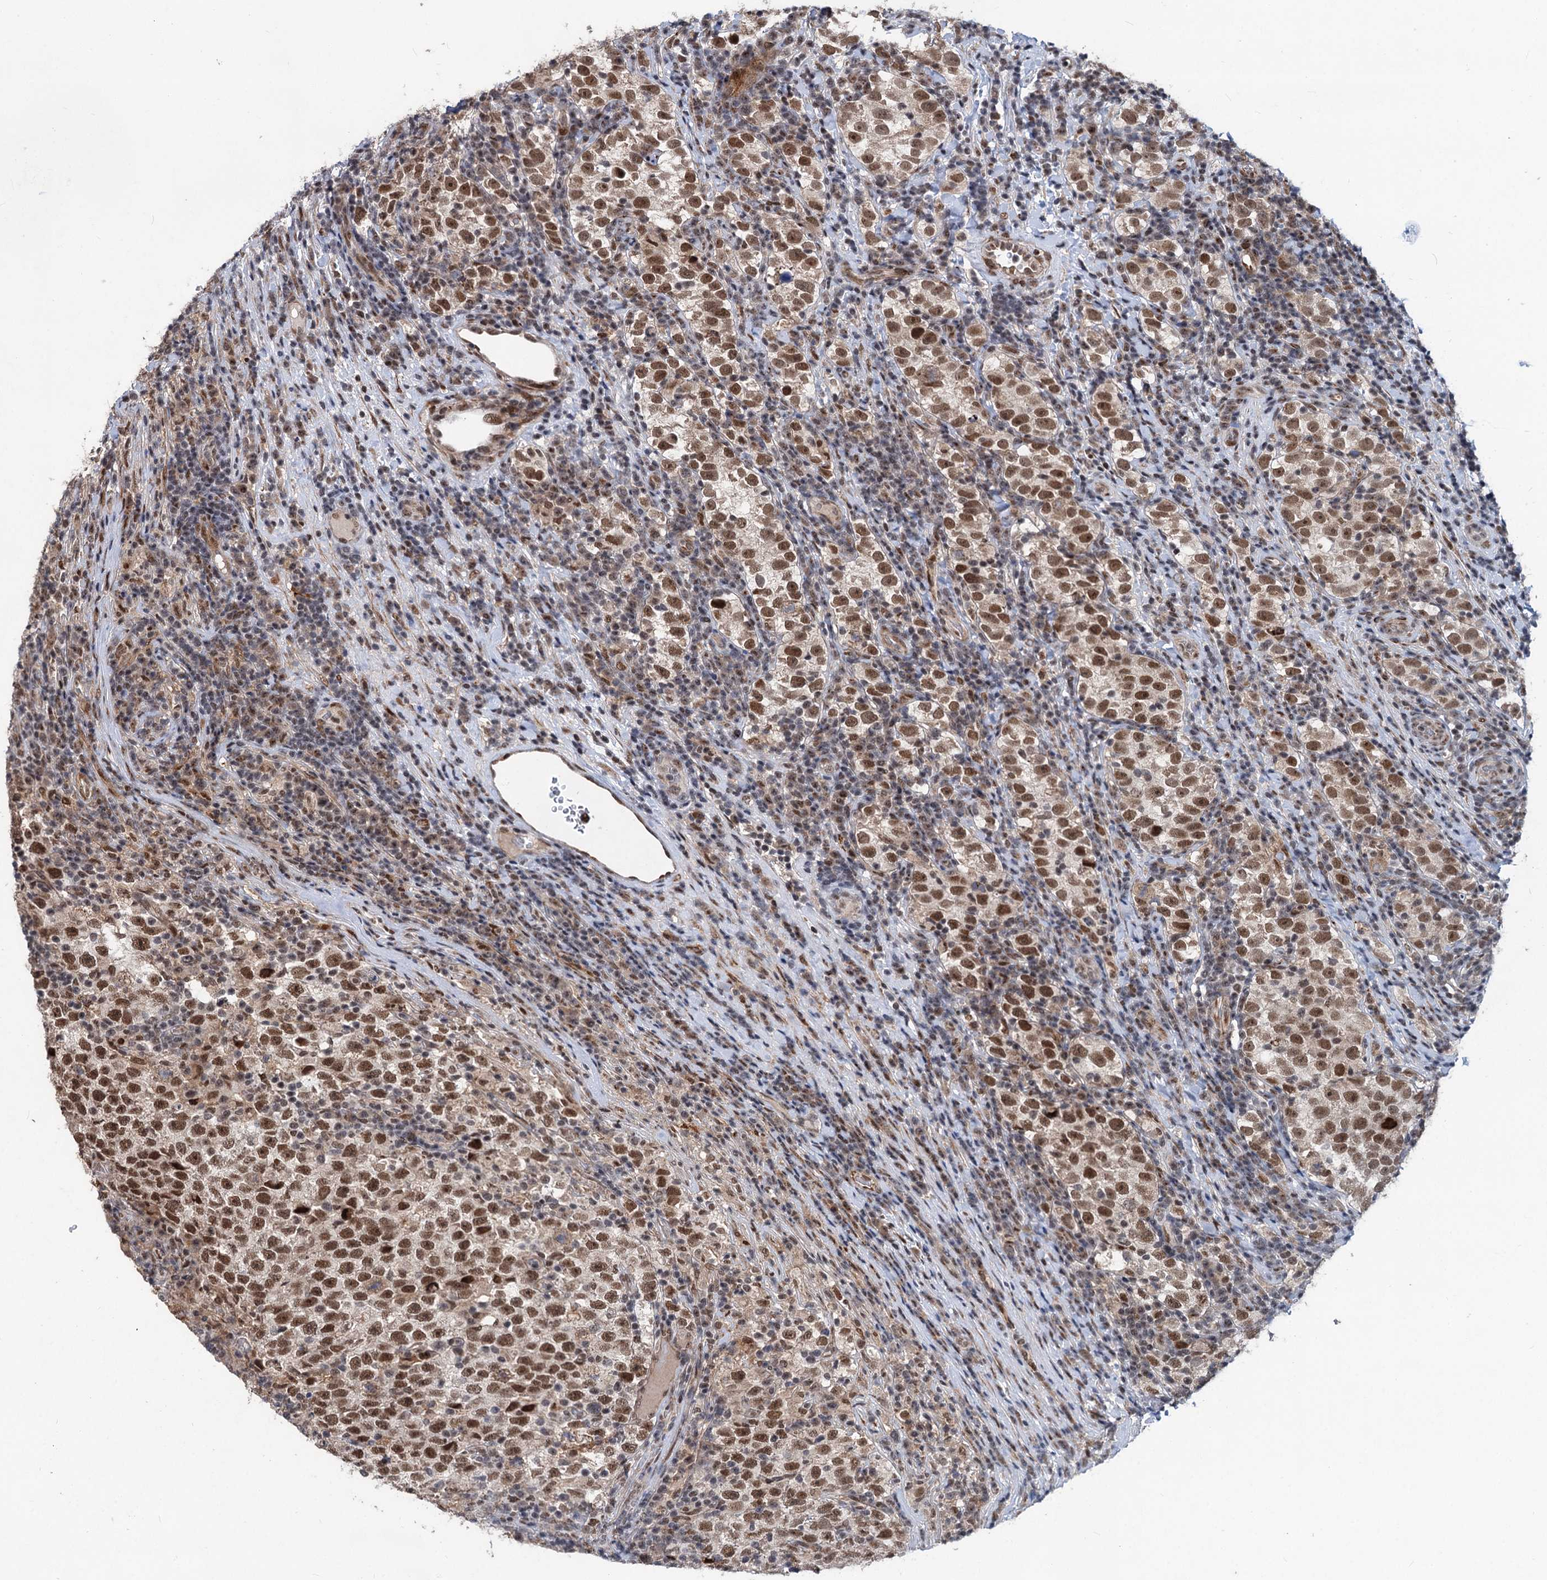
{"staining": {"intensity": "moderate", "quantity": ">75%", "location": "nuclear"}, "tissue": "testis cancer", "cell_type": "Tumor cells", "image_type": "cancer", "snomed": [{"axis": "morphology", "description": "Normal tissue, NOS"}, {"axis": "morphology", "description": "Seminoma, NOS"}, {"axis": "topography", "description": "Testis"}], "caption": "Immunohistochemistry (IHC) of seminoma (testis) displays medium levels of moderate nuclear expression in about >75% of tumor cells.", "gene": "PHF8", "patient": {"sex": "male", "age": 43}}